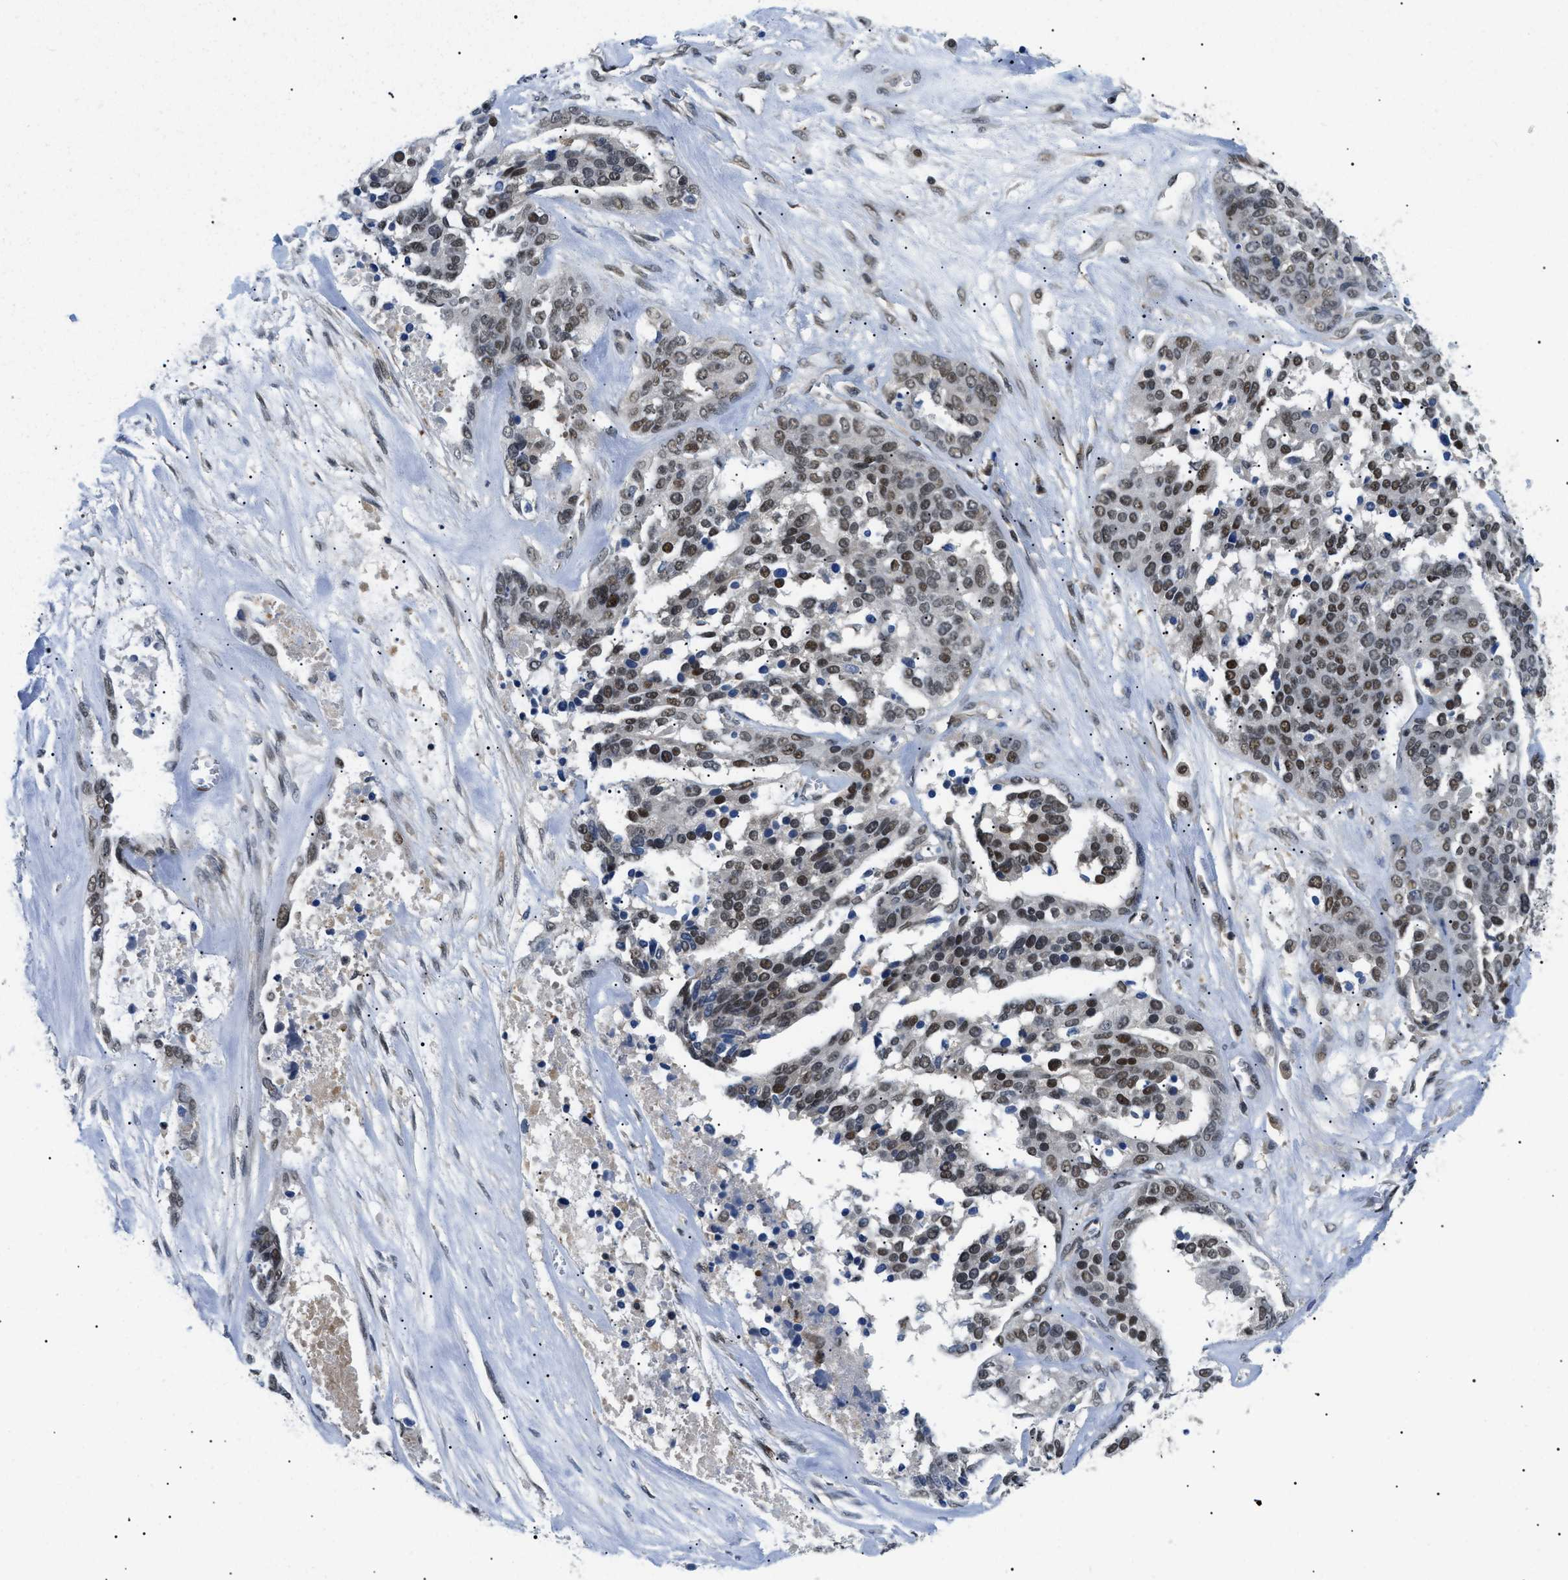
{"staining": {"intensity": "moderate", "quantity": "25%-75%", "location": "nuclear"}, "tissue": "ovarian cancer", "cell_type": "Tumor cells", "image_type": "cancer", "snomed": [{"axis": "morphology", "description": "Cystadenocarcinoma, serous, NOS"}, {"axis": "topography", "description": "Ovary"}], "caption": "Ovarian cancer (serous cystadenocarcinoma) tissue demonstrates moderate nuclear staining in about 25%-75% of tumor cells, visualized by immunohistochemistry. (Brightfield microscopy of DAB IHC at high magnification).", "gene": "RBM15", "patient": {"sex": "female", "age": 44}}